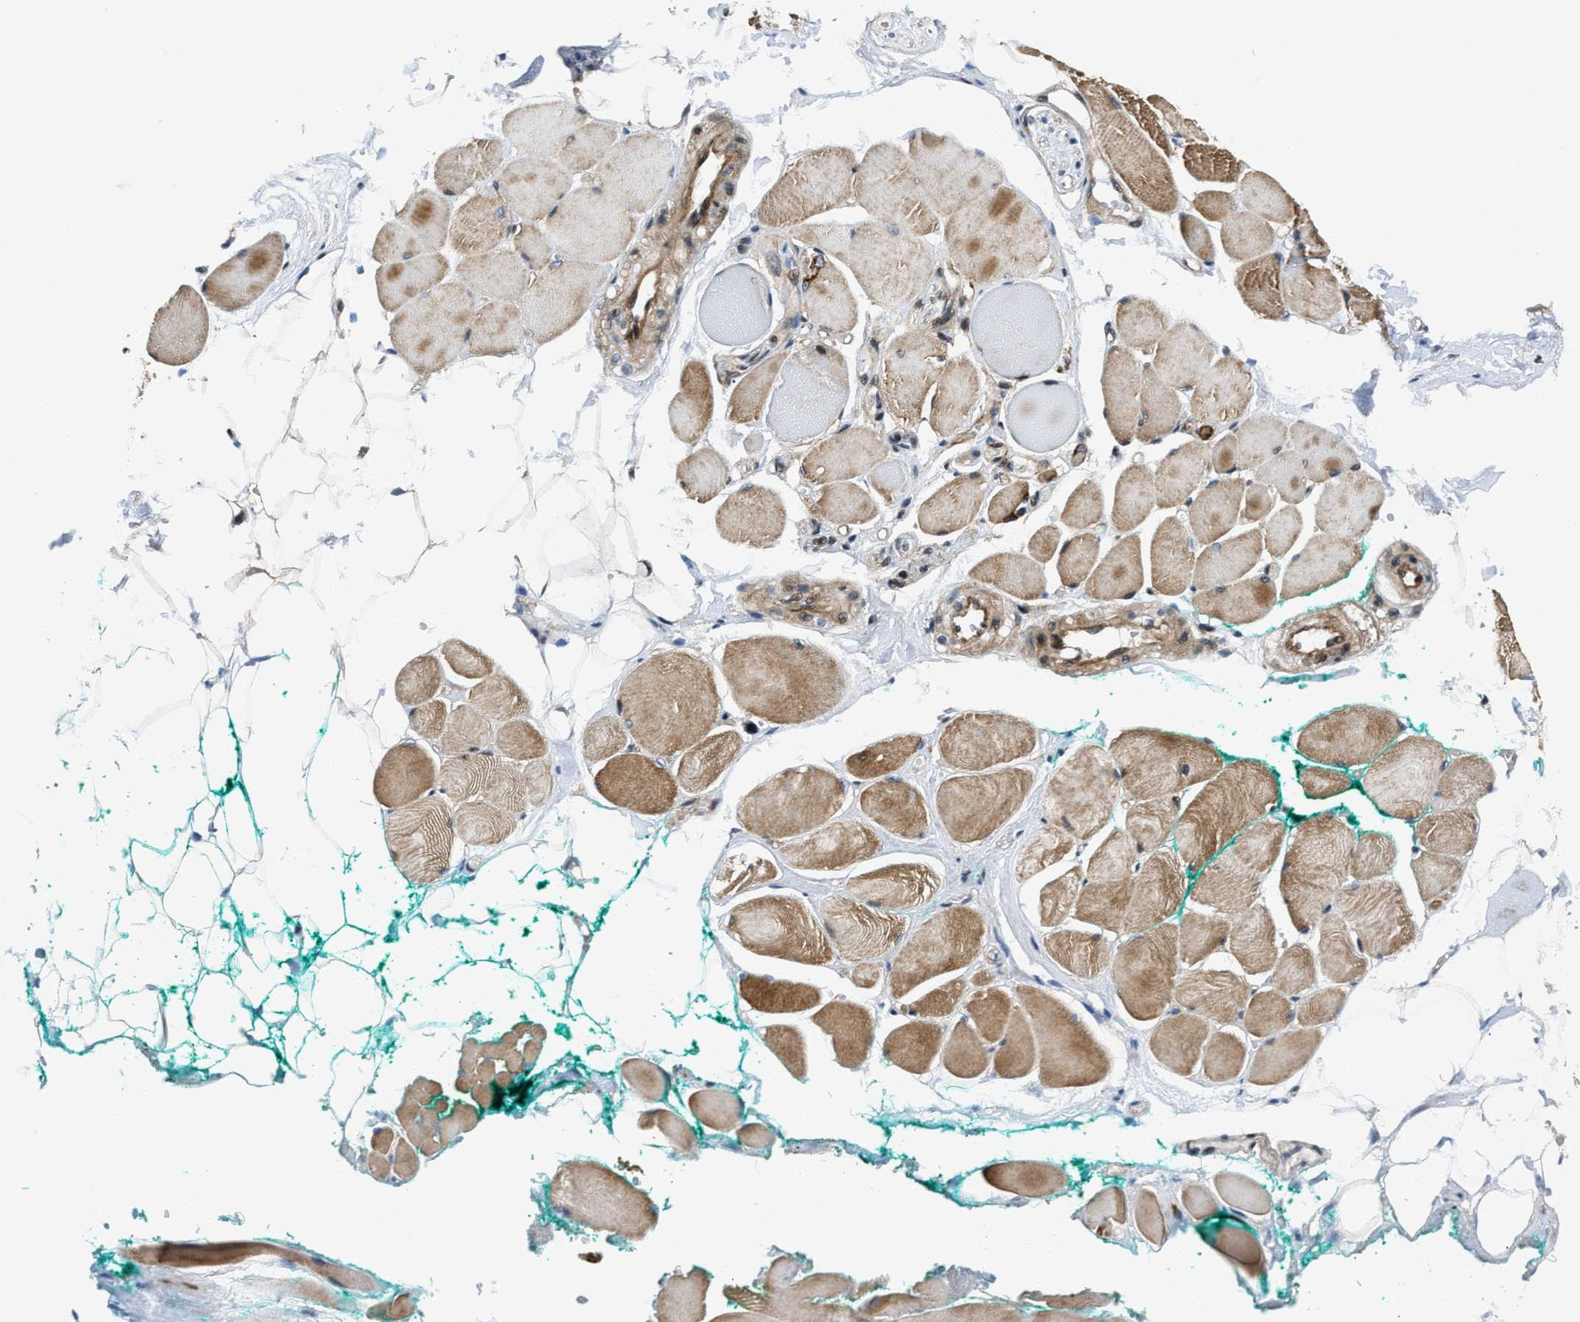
{"staining": {"intensity": "strong", "quantity": ">75%", "location": "cytoplasmic/membranous,nuclear"}, "tissue": "skeletal muscle", "cell_type": "Myocytes", "image_type": "normal", "snomed": [{"axis": "morphology", "description": "Normal tissue, NOS"}, {"axis": "topography", "description": "Skeletal muscle"}, {"axis": "topography", "description": "Peripheral nerve tissue"}], "caption": "A histopathology image of human skeletal muscle stained for a protein displays strong cytoplasmic/membranous,nuclear brown staining in myocytes. (Stains: DAB (3,3'-diaminobenzidine) in brown, nuclei in blue, Microscopy: brightfield microscopy at high magnification).", "gene": "ALDH3A2", "patient": {"sex": "female", "age": 84}}